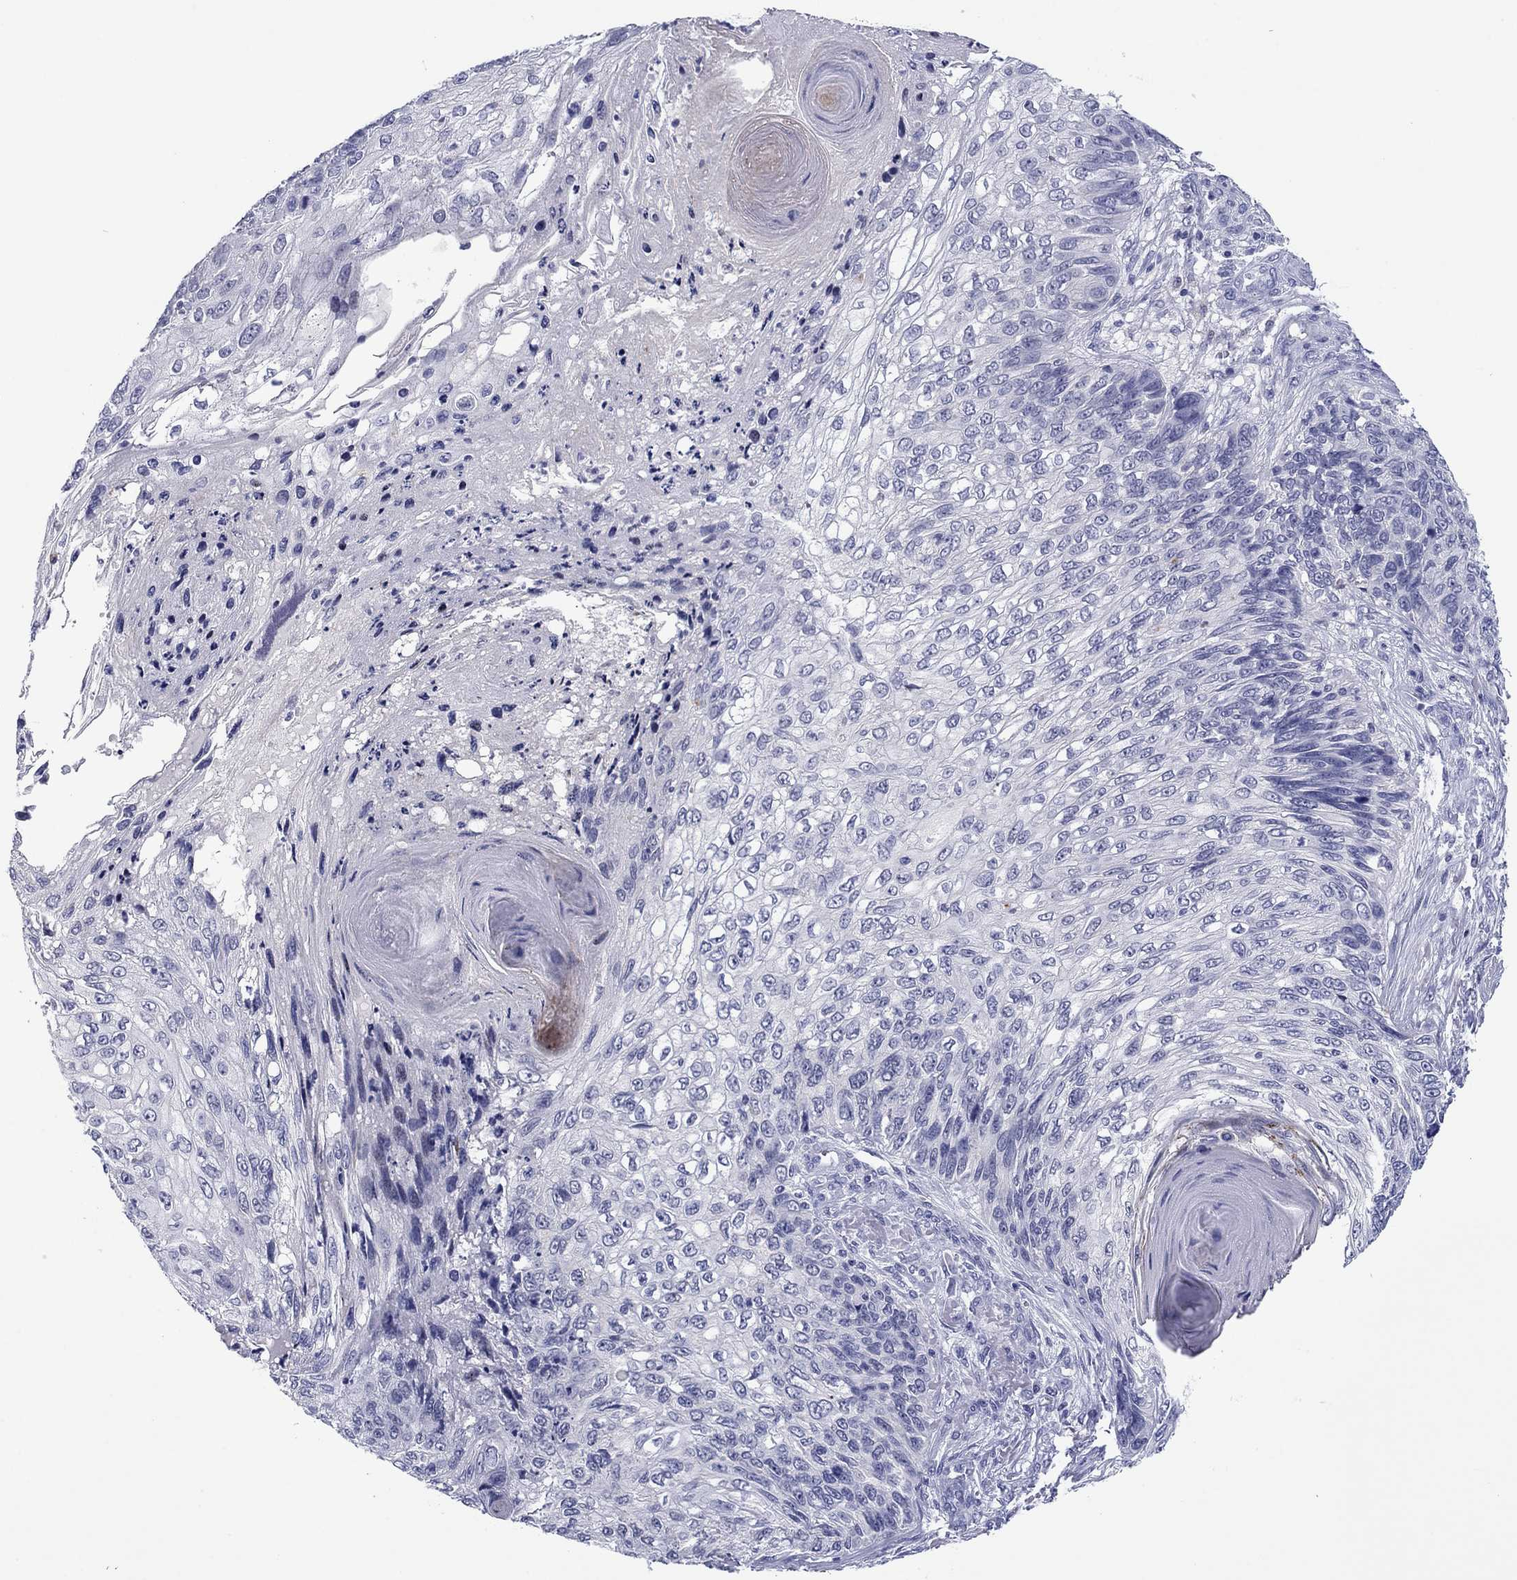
{"staining": {"intensity": "negative", "quantity": "none", "location": "none"}, "tissue": "skin cancer", "cell_type": "Tumor cells", "image_type": "cancer", "snomed": [{"axis": "morphology", "description": "Squamous cell carcinoma, NOS"}, {"axis": "topography", "description": "Skin"}], "caption": "The image shows no staining of tumor cells in skin cancer (squamous cell carcinoma).", "gene": "TCFL5", "patient": {"sex": "male", "age": 92}}